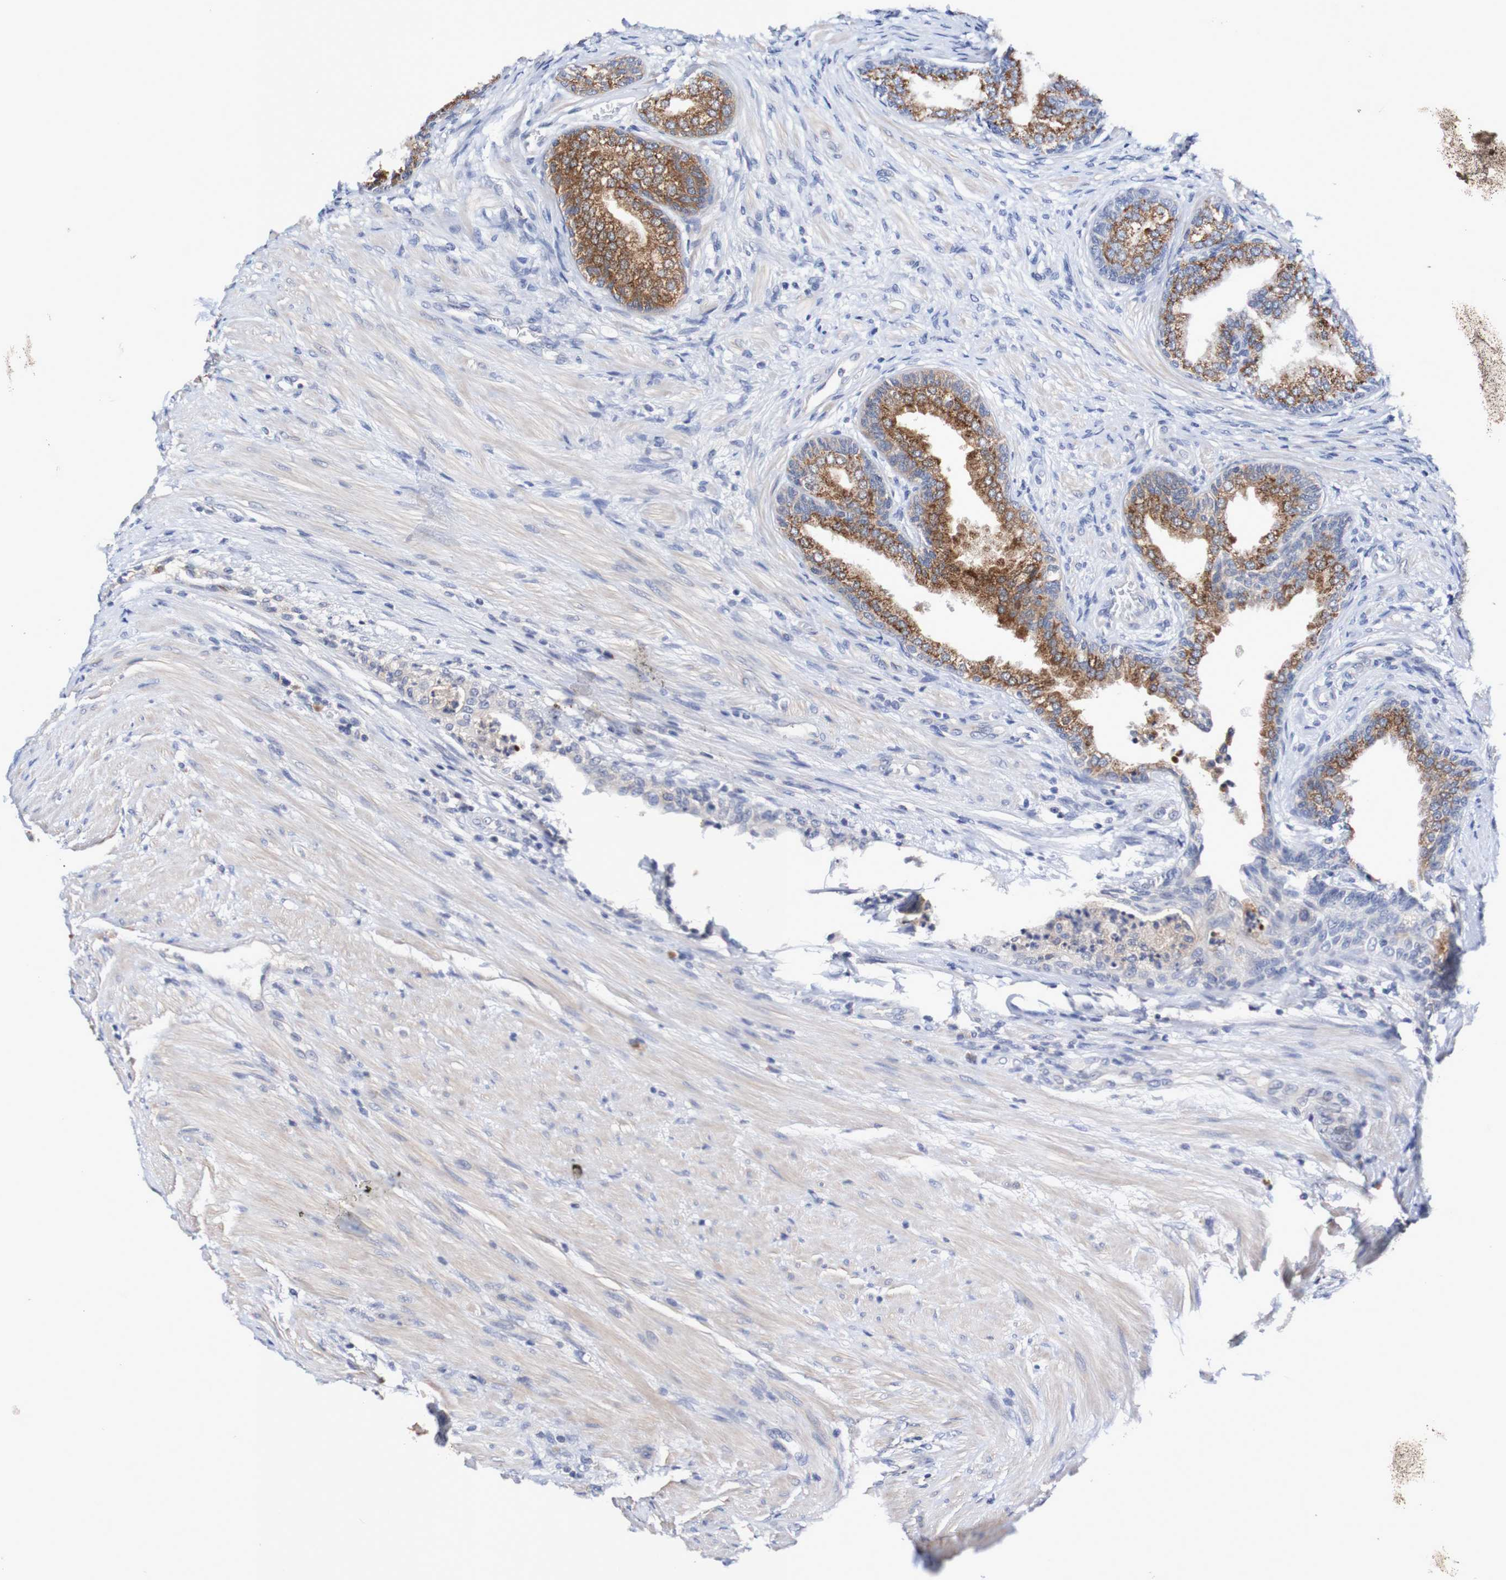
{"staining": {"intensity": "strong", "quantity": ">75%", "location": "cytoplasmic/membranous"}, "tissue": "prostate", "cell_type": "Glandular cells", "image_type": "normal", "snomed": [{"axis": "morphology", "description": "Normal tissue, NOS"}, {"axis": "topography", "description": "Prostate"}], "caption": "This micrograph displays immunohistochemistry (IHC) staining of normal human prostate, with high strong cytoplasmic/membranous staining in approximately >75% of glandular cells.", "gene": "ACVR1C", "patient": {"sex": "male", "age": 76}}